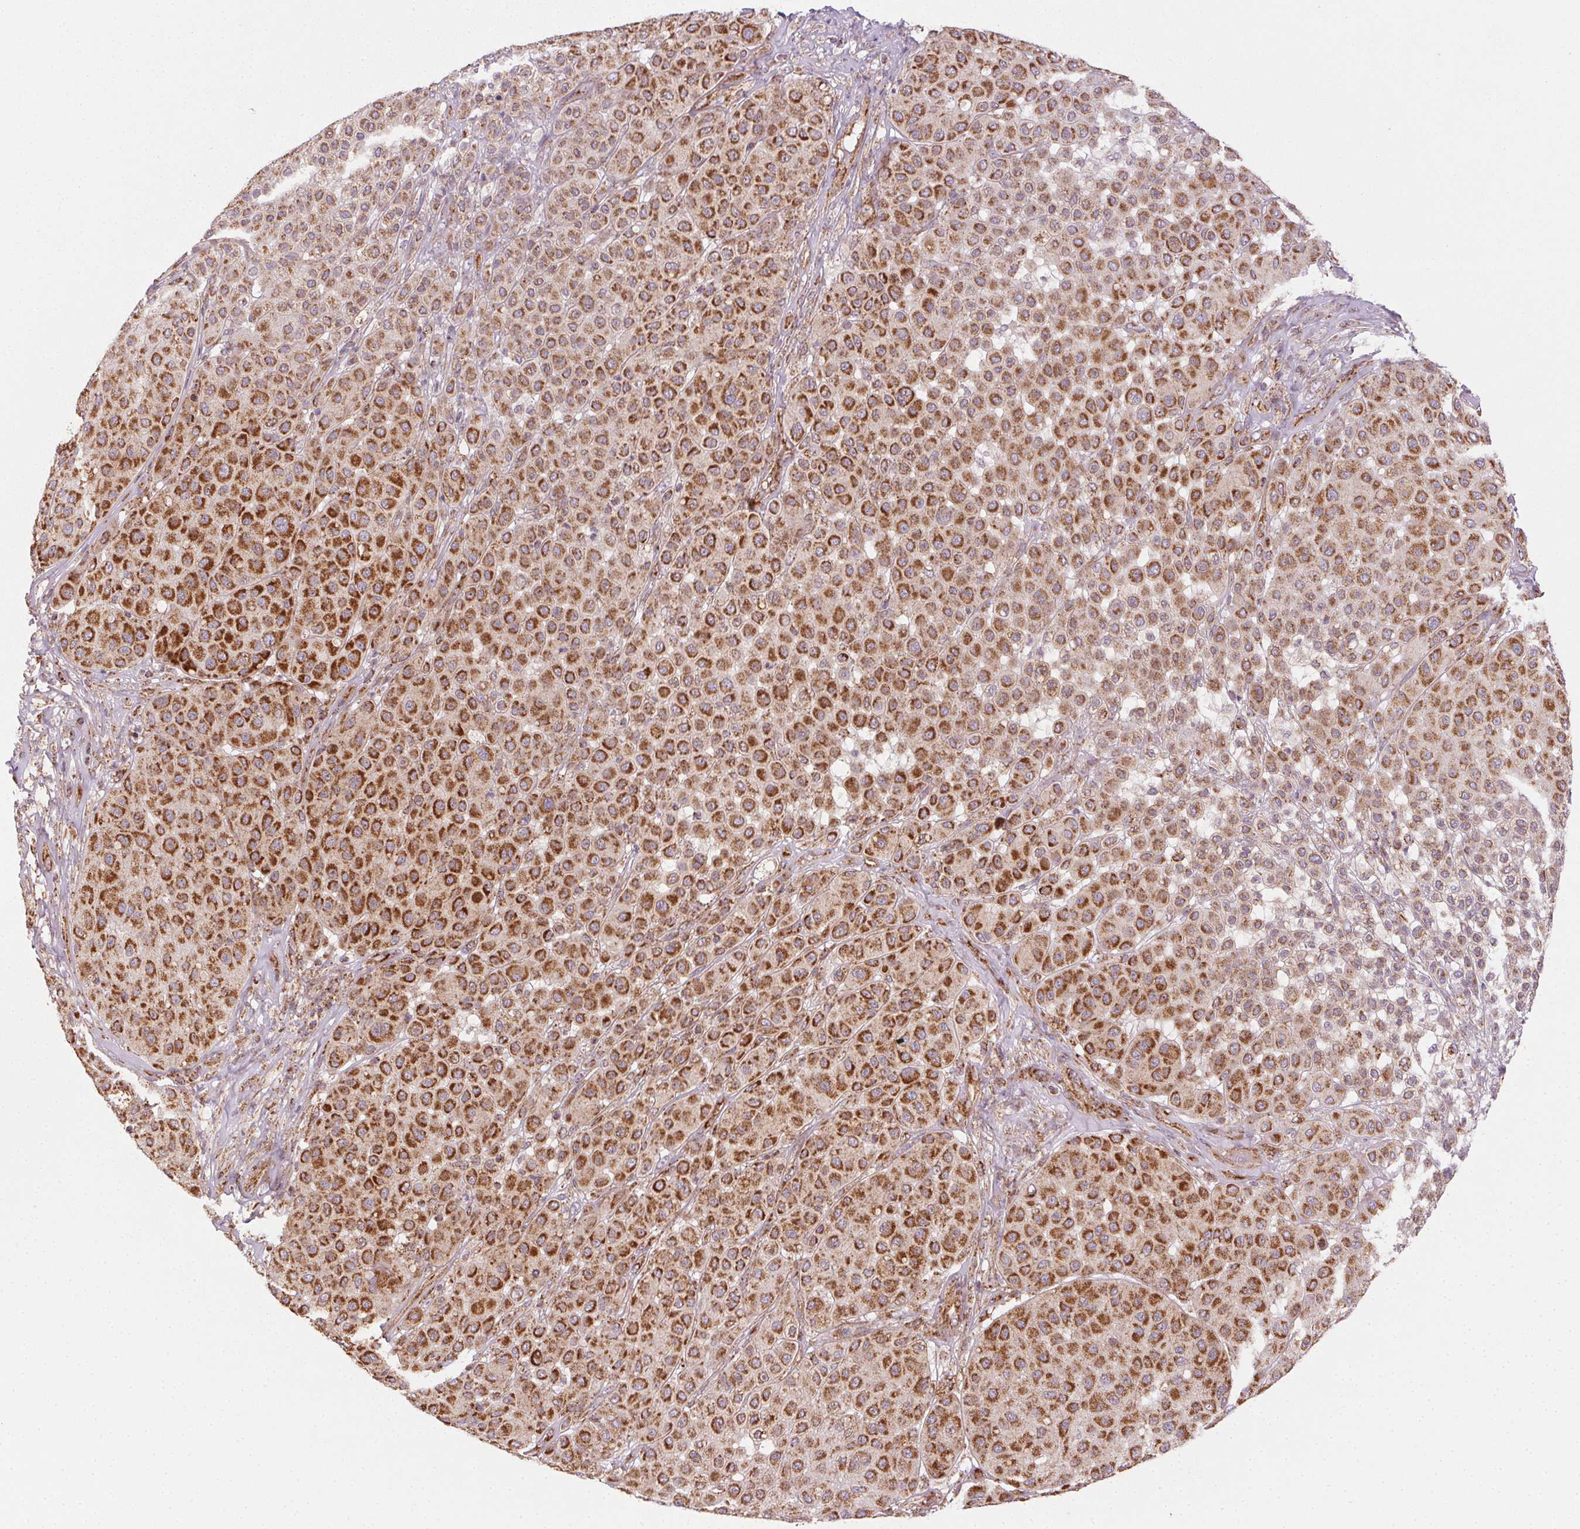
{"staining": {"intensity": "strong", "quantity": ">75%", "location": "cytoplasmic/membranous"}, "tissue": "melanoma", "cell_type": "Tumor cells", "image_type": "cancer", "snomed": [{"axis": "morphology", "description": "Malignant melanoma, Metastatic site"}, {"axis": "topography", "description": "Smooth muscle"}], "caption": "This histopathology image displays IHC staining of human malignant melanoma (metastatic site), with high strong cytoplasmic/membranous positivity in about >75% of tumor cells.", "gene": "CLPB", "patient": {"sex": "male", "age": 41}}